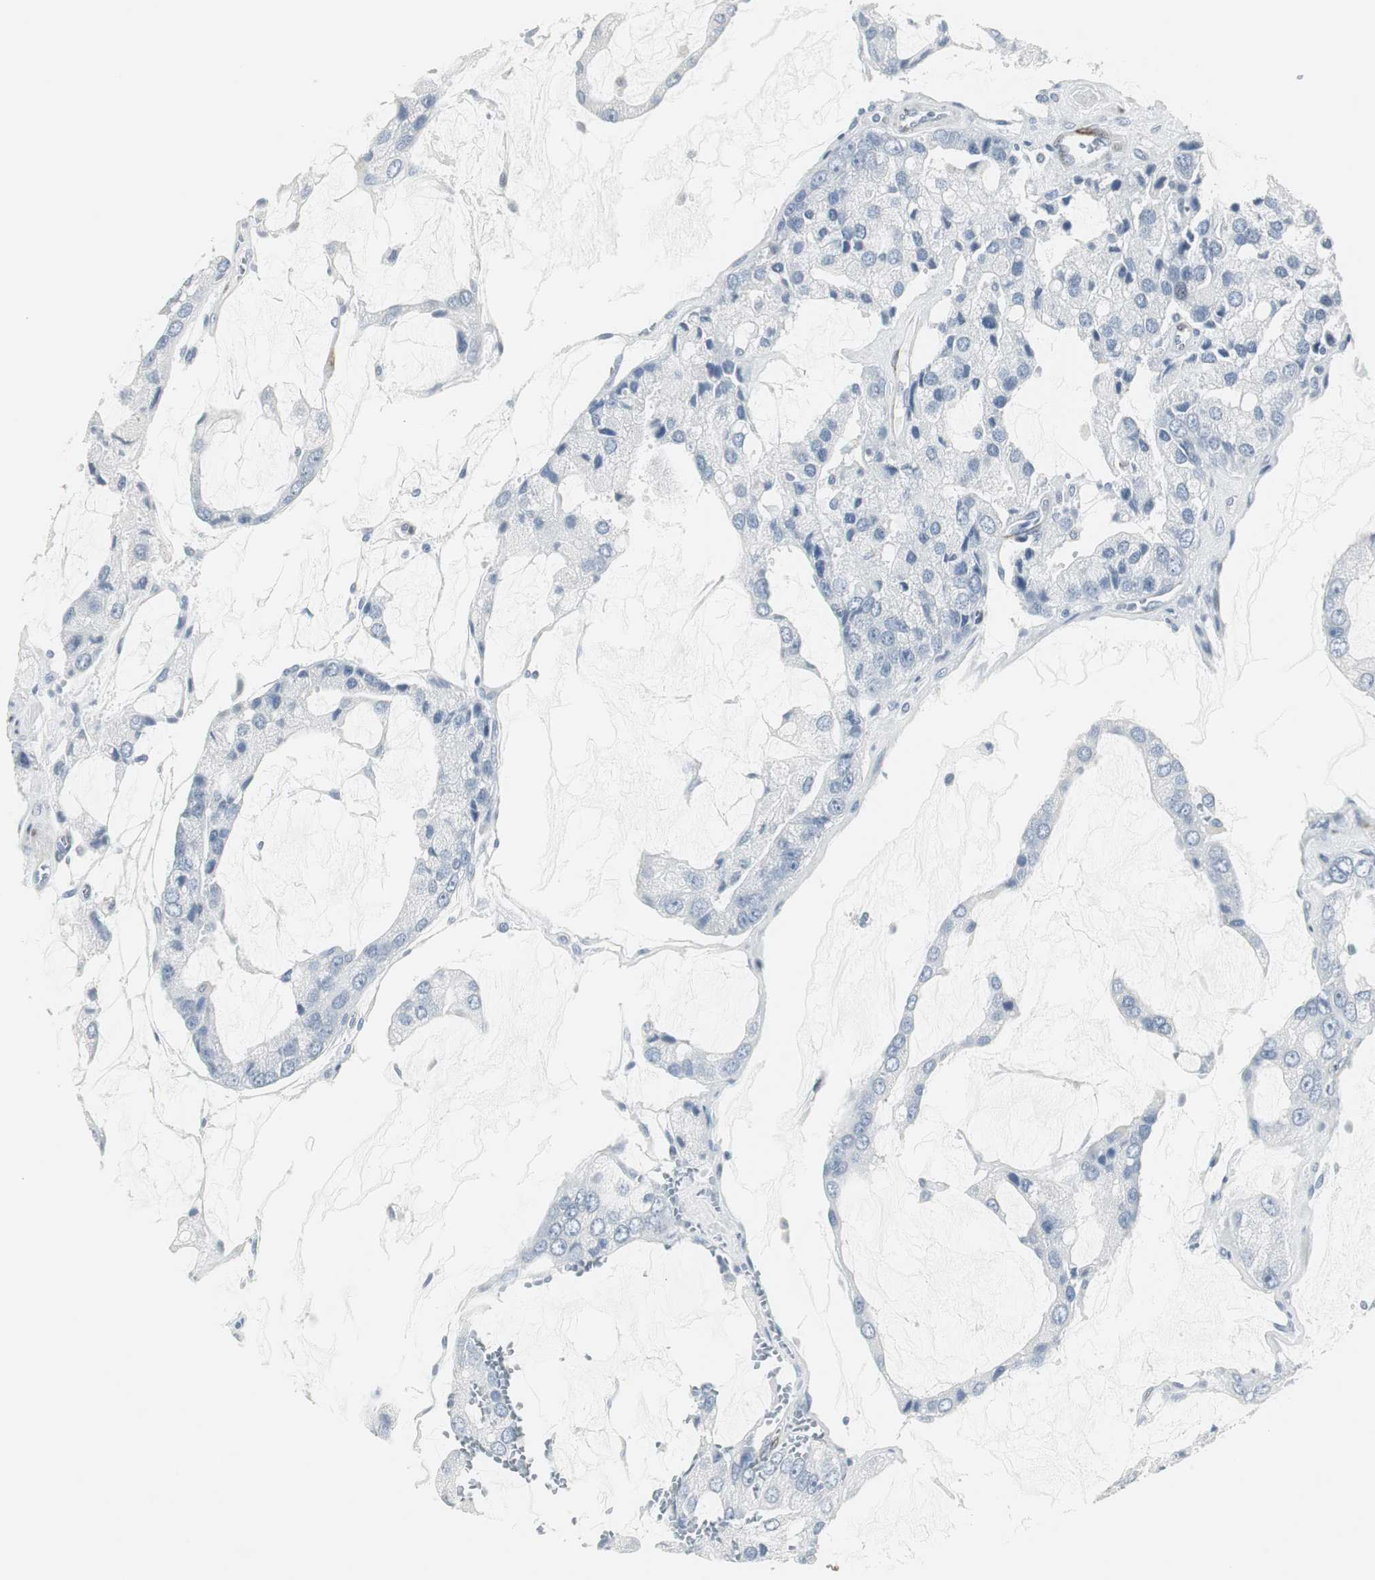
{"staining": {"intensity": "negative", "quantity": "none", "location": "none"}, "tissue": "prostate cancer", "cell_type": "Tumor cells", "image_type": "cancer", "snomed": [{"axis": "morphology", "description": "Adenocarcinoma, High grade"}, {"axis": "topography", "description": "Prostate"}], "caption": "An immunohistochemistry histopathology image of prostate high-grade adenocarcinoma is shown. There is no staining in tumor cells of prostate high-grade adenocarcinoma.", "gene": "PPP1R14A", "patient": {"sex": "male", "age": 67}}